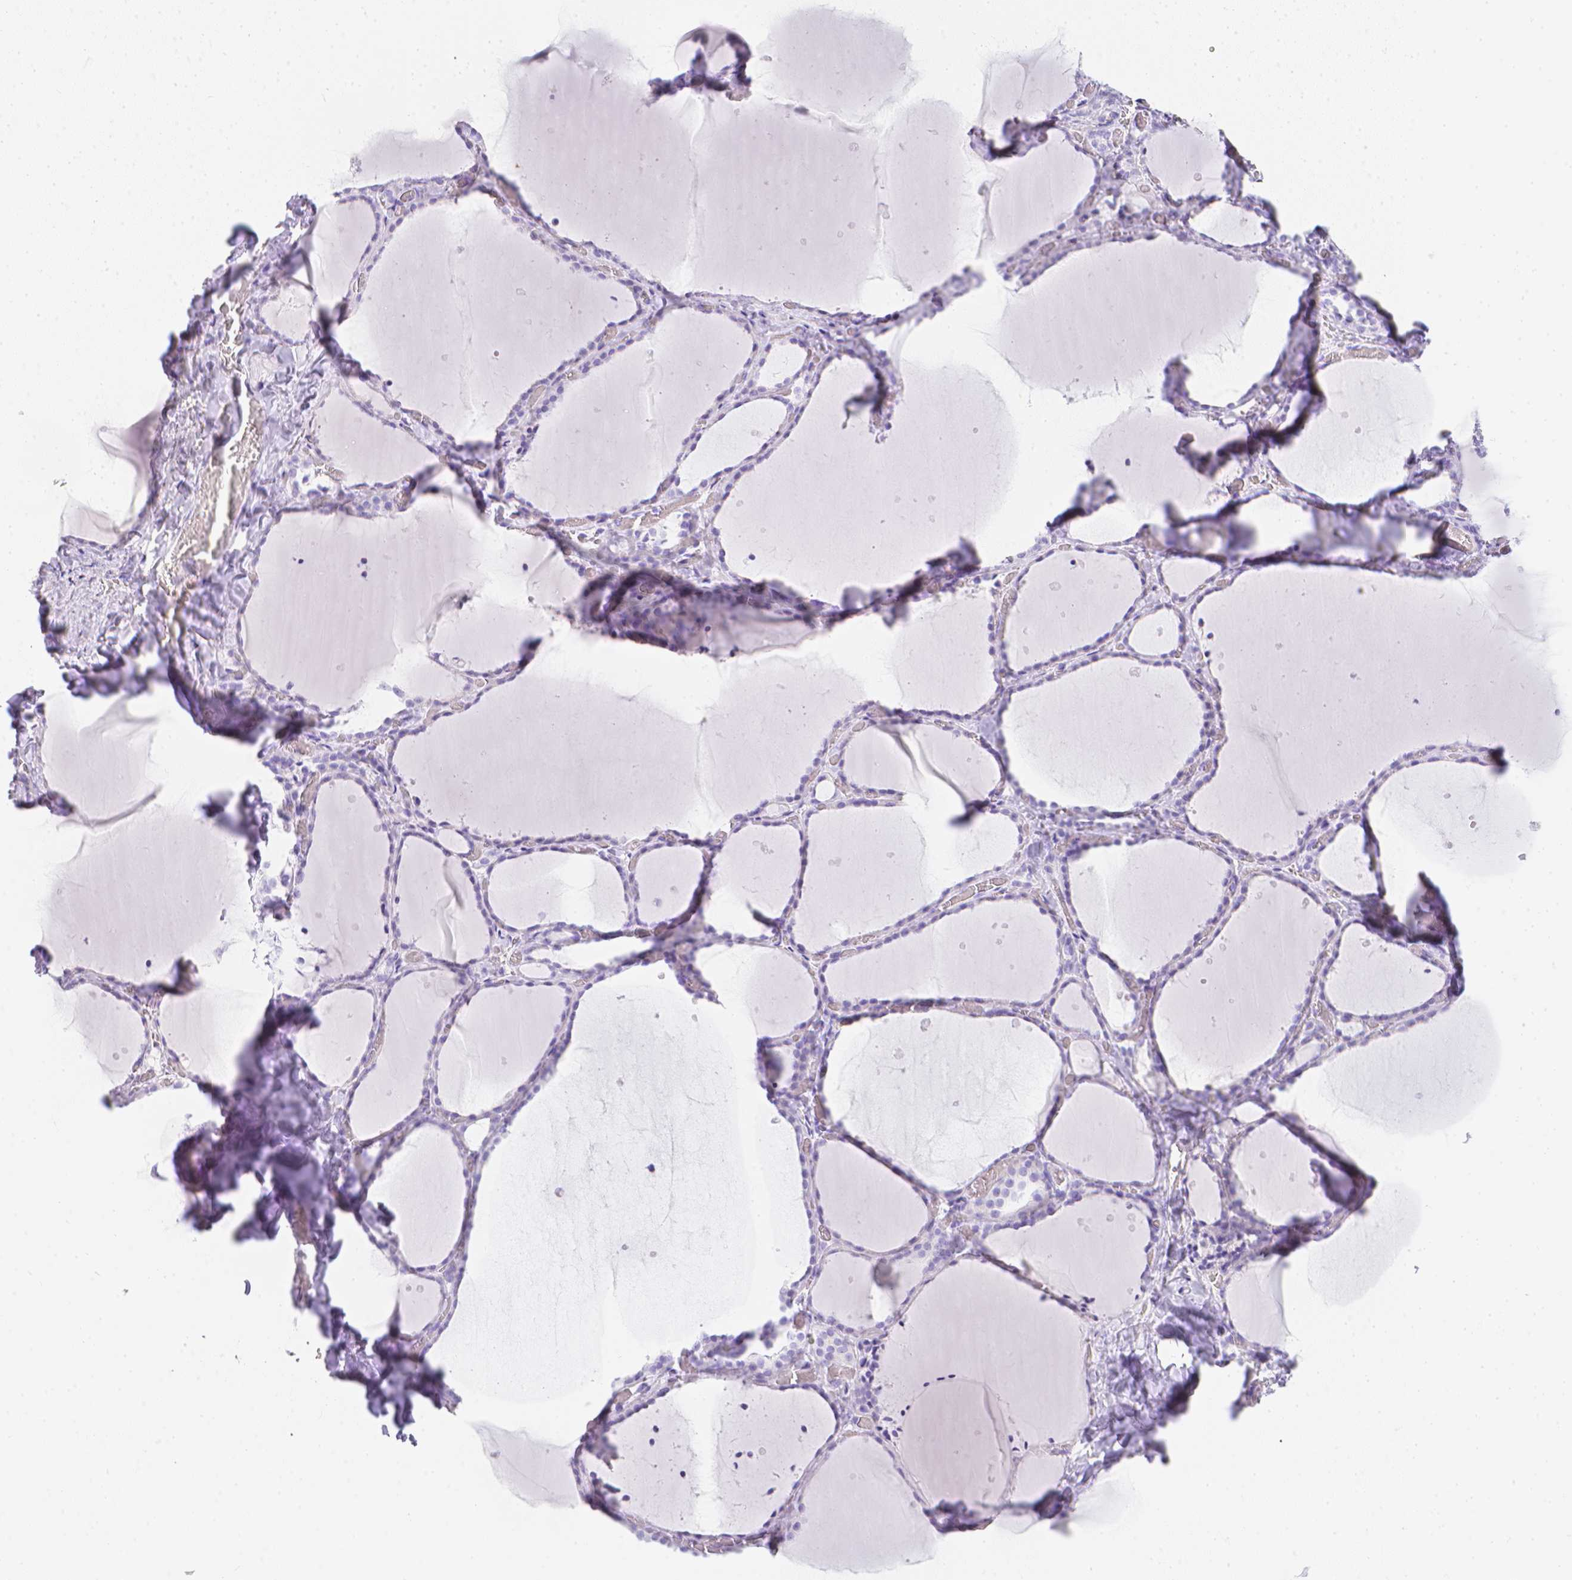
{"staining": {"intensity": "negative", "quantity": "none", "location": "none"}, "tissue": "thyroid gland", "cell_type": "Glandular cells", "image_type": "normal", "snomed": [{"axis": "morphology", "description": "Normal tissue, NOS"}, {"axis": "topography", "description": "Thyroid gland"}], "caption": "Glandular cells show no significant expression in normal thyroid gland. (Immunohistochemistry (ihc), brightfield microscopy, high magnification).", "gene": "LGALS4", "patient": {"sex": "female", "age": 36}}